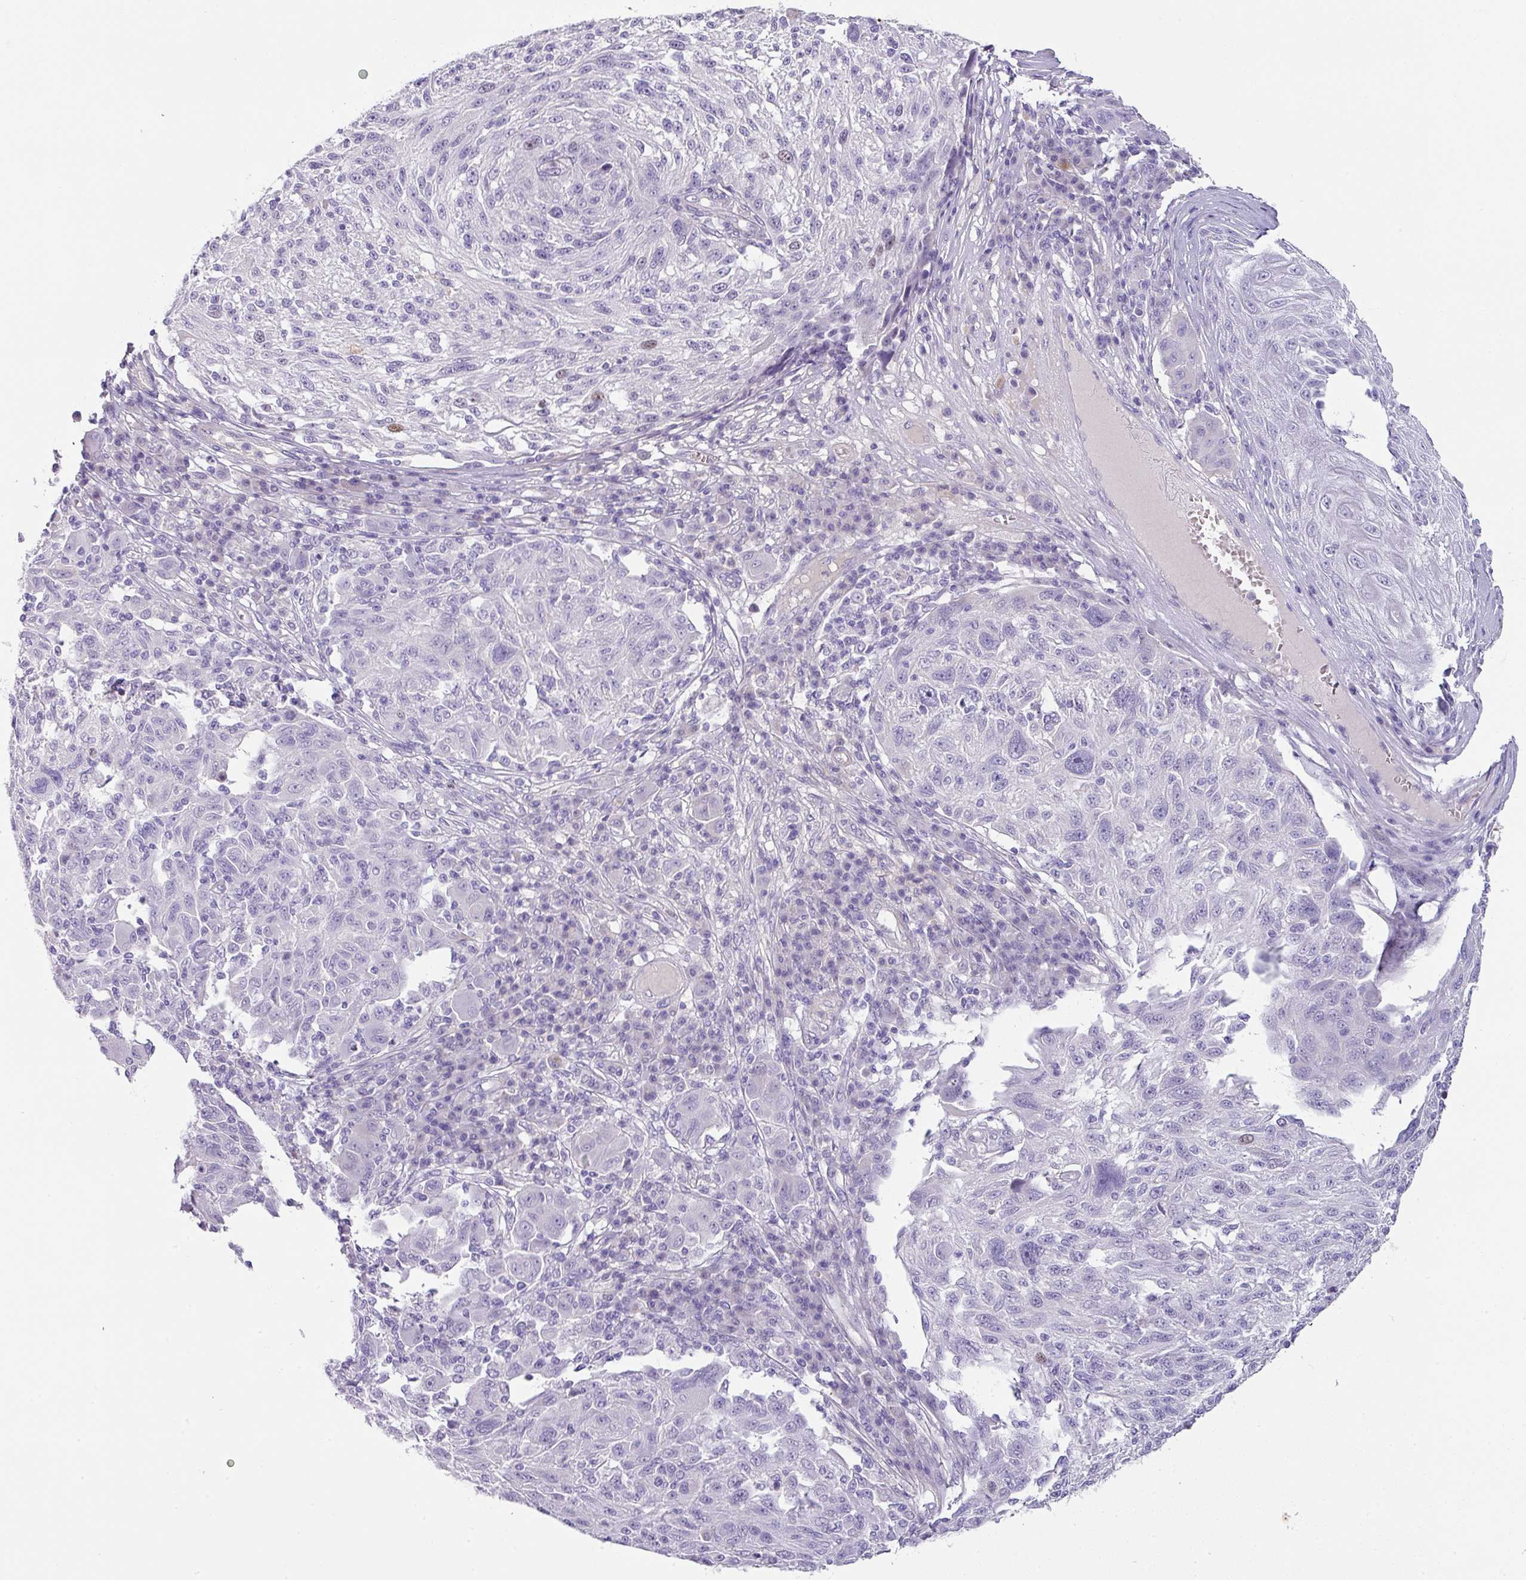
{"staining": {"intensity": "negative", "quantity": "none", "location": "none"}, "tissue": "melanoma", "cell_type": "Tumor cells", "image_type": "cancer", "snomed": [{"axis": "morphology", "description": "Malignant melanoma, NOS"}, {"axis": "topography", "description": "Skin"}], "caption": "Tumor cells are negative for protein expression in human melanoma.", "gene": "OR52N1", "patient": {"sex": "male", "age": 53}}